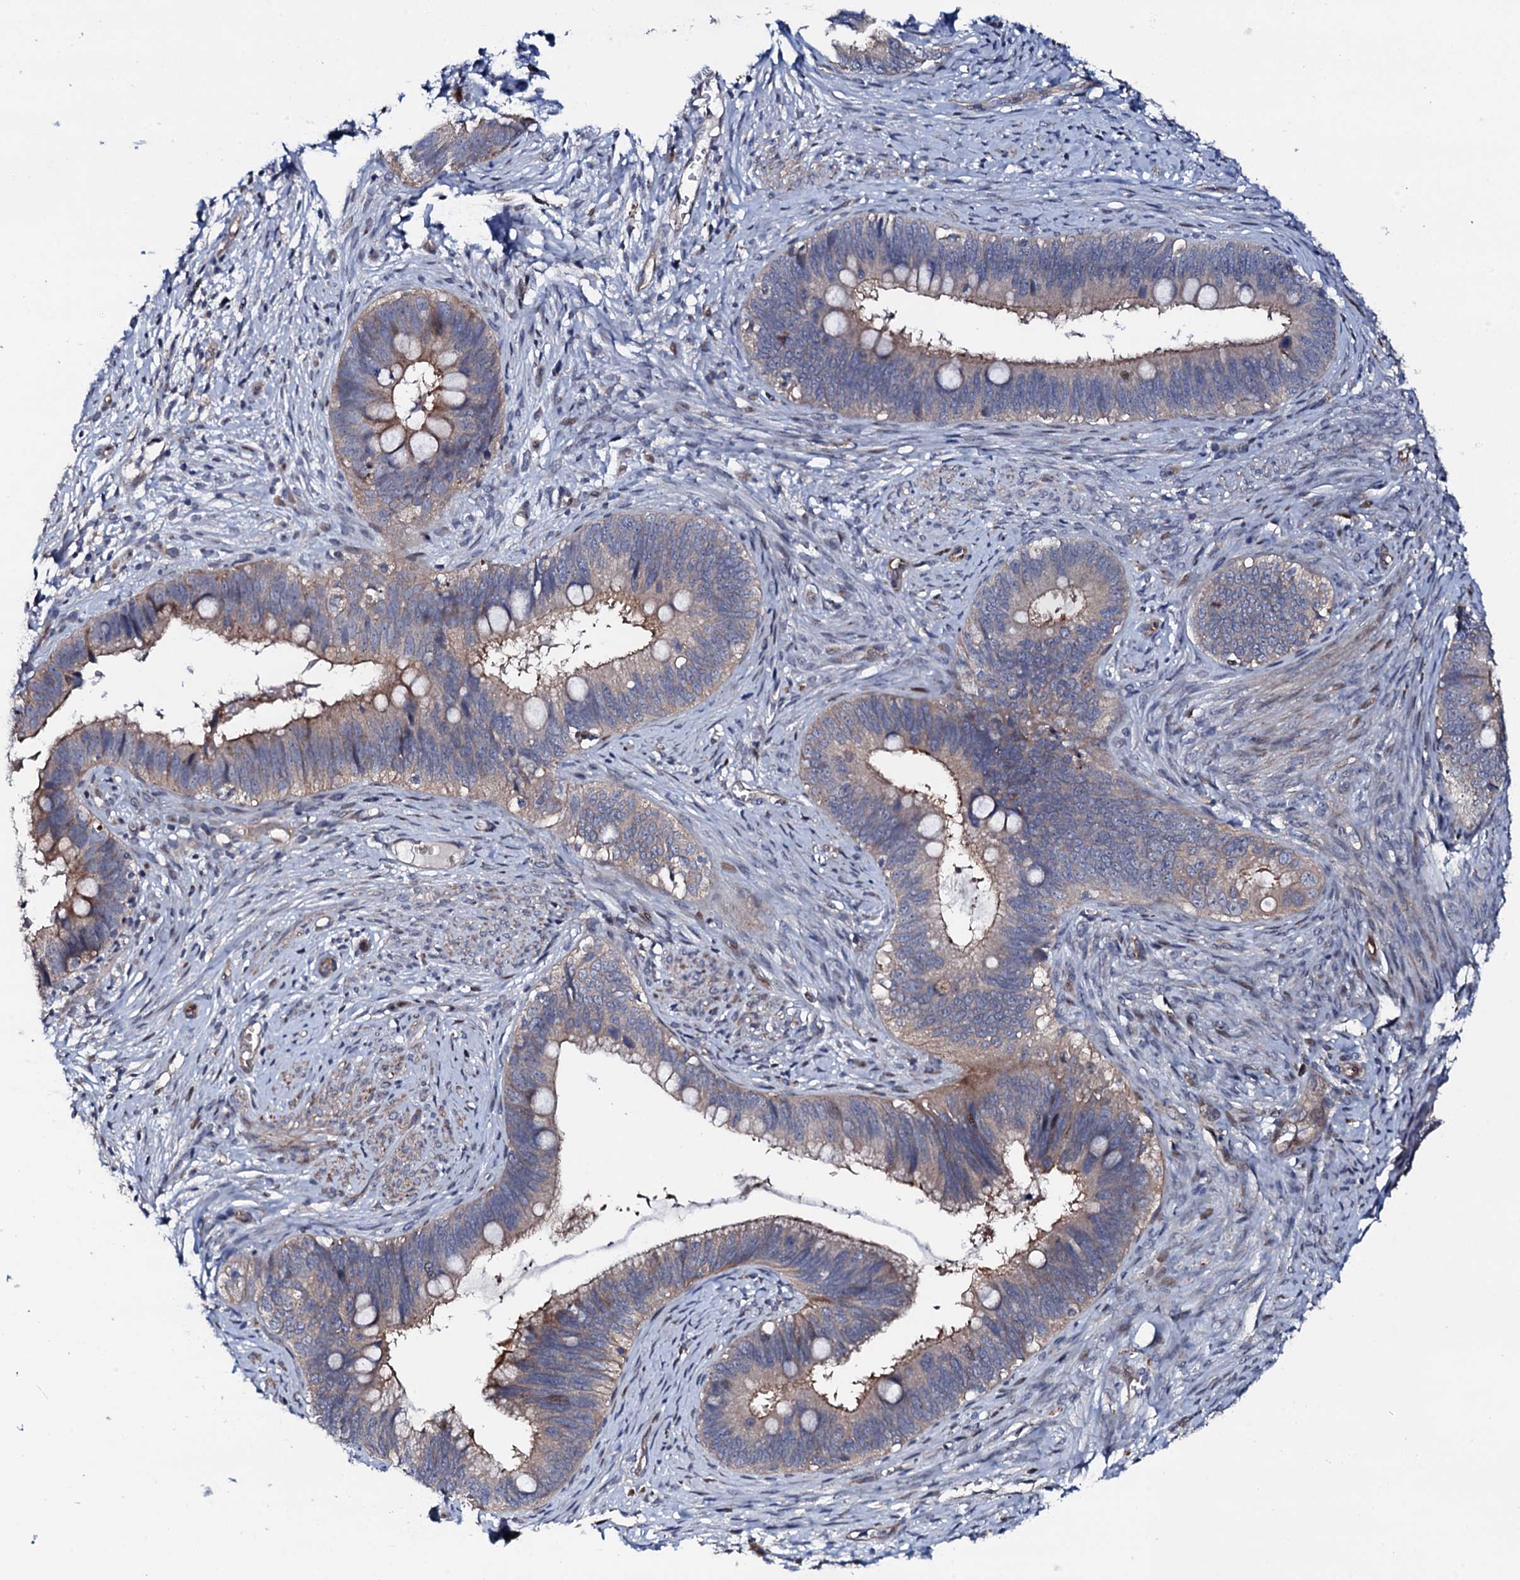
{"staining": {"intensity": "moderate", "quantity": "<25%", "location": "cytoplasmic/membranous"}, "tissue": "cervical cancer", "cell_type": "Tumor cells", "image_type": "cancer", "snomed": [{"axis": "morphology", "description": "Adenocarcinoma, NOS"}, {"axis": "topography", "description": "Cervix"}], "caption": "Protein expression analysis of human cervical cancer (adenocarcinoma) reveals moderate cytoplasmic/membranous positivity in approximately <25% of tumor cells.", "gene": "CIAO2A", "patient": {"sex": "female", "age": 42}}